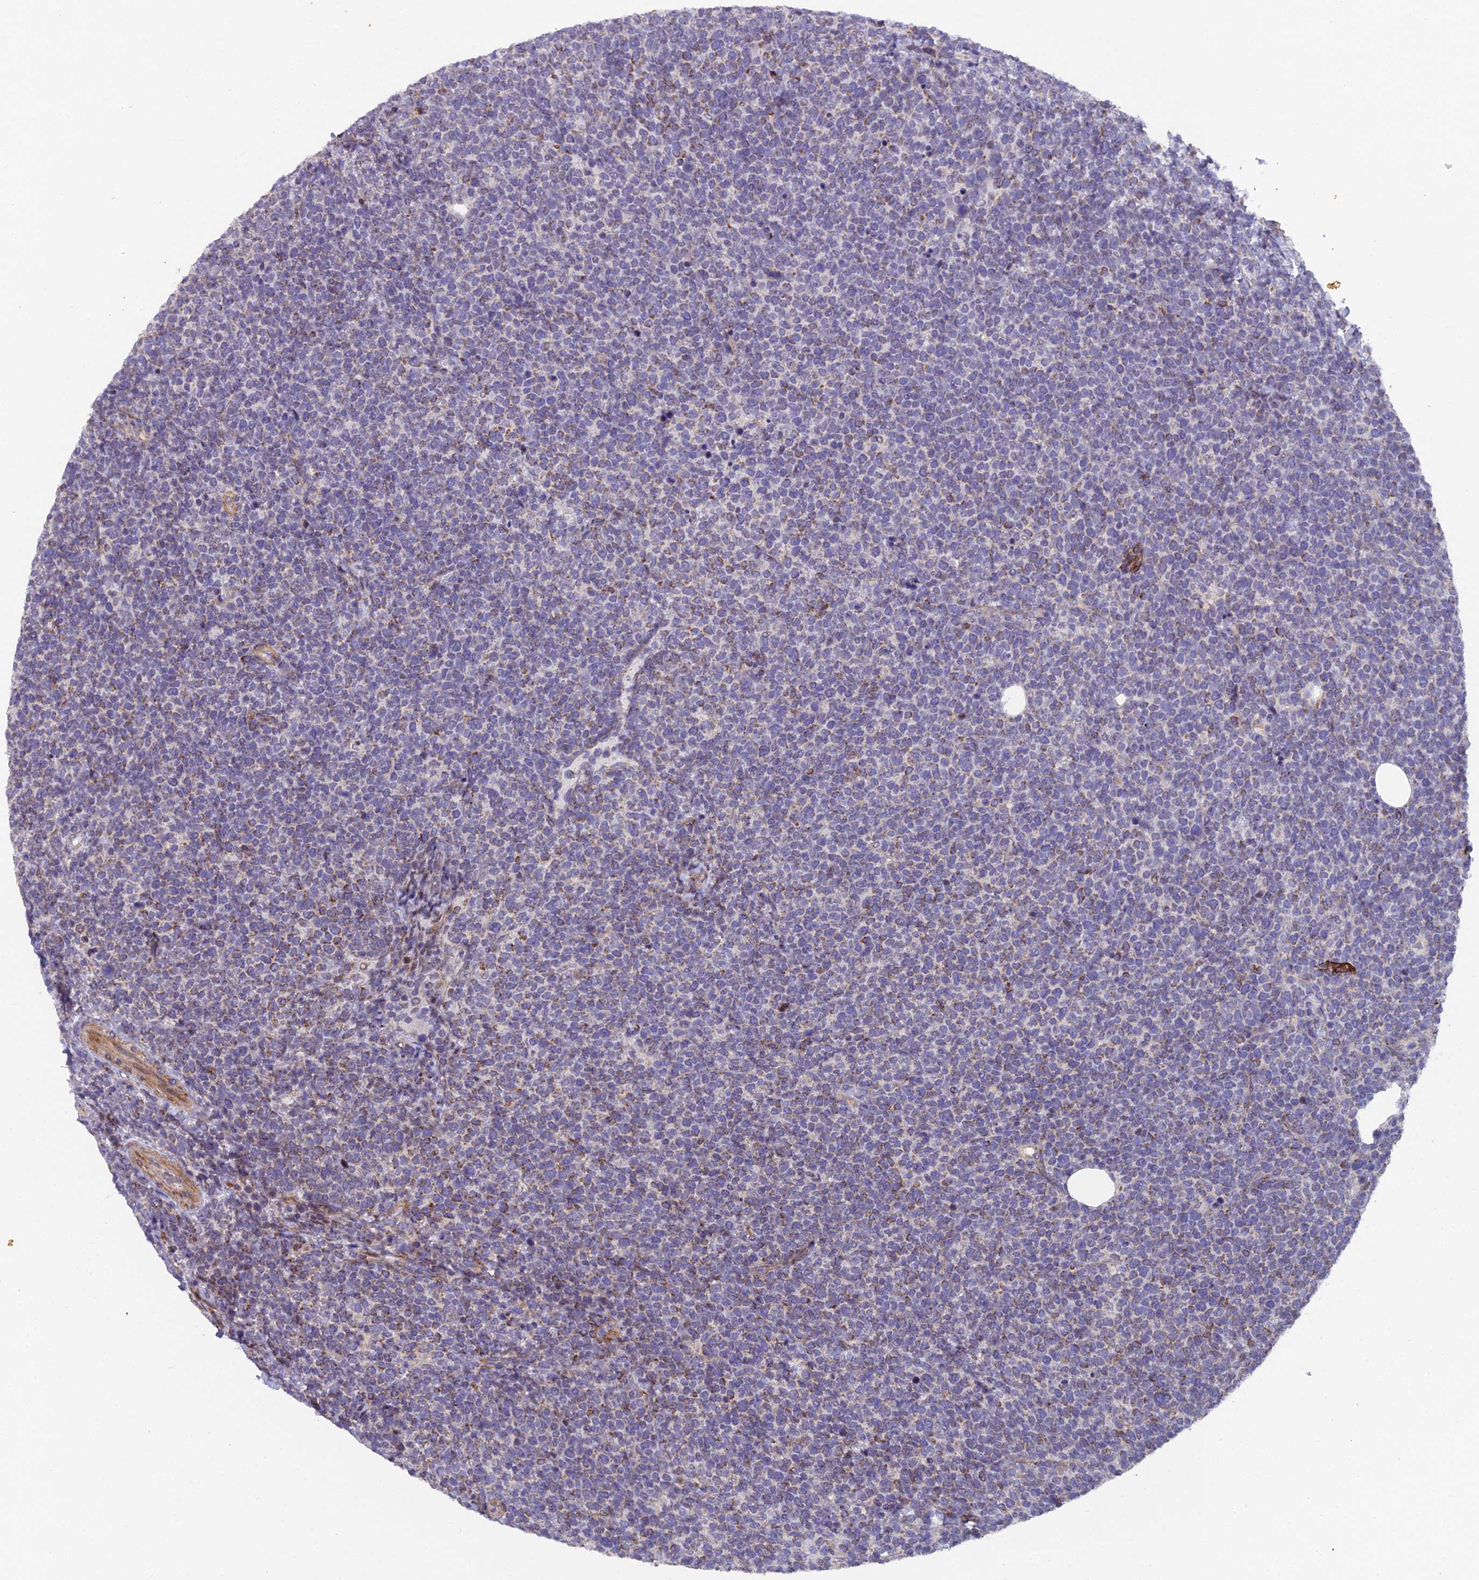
{"staining": {"intensity": "weak", "quantity": "25%-75%", "location": "cytoplasmic/membranous"}, "tissue": "lymphoma", "cell_type": "Tumor cells", "image_type": "cancer", "snomed": [{"axis": "morphology", "description": "Malignant lymphoma, non-Hodgkin's type, High grade"}, {"axis": "topography", "description": "Lymph node"}], "caption": "A brown stain highlights weak cytoplasmic/membranous positivity of a protein in human high-grade malignant lymphoma, non-Hodgkin's type tumor cells. (IHC, brightfield microscopy, high magnification).", "gene": "XKR9", "patient": {"sex": "male", "age": 61}}